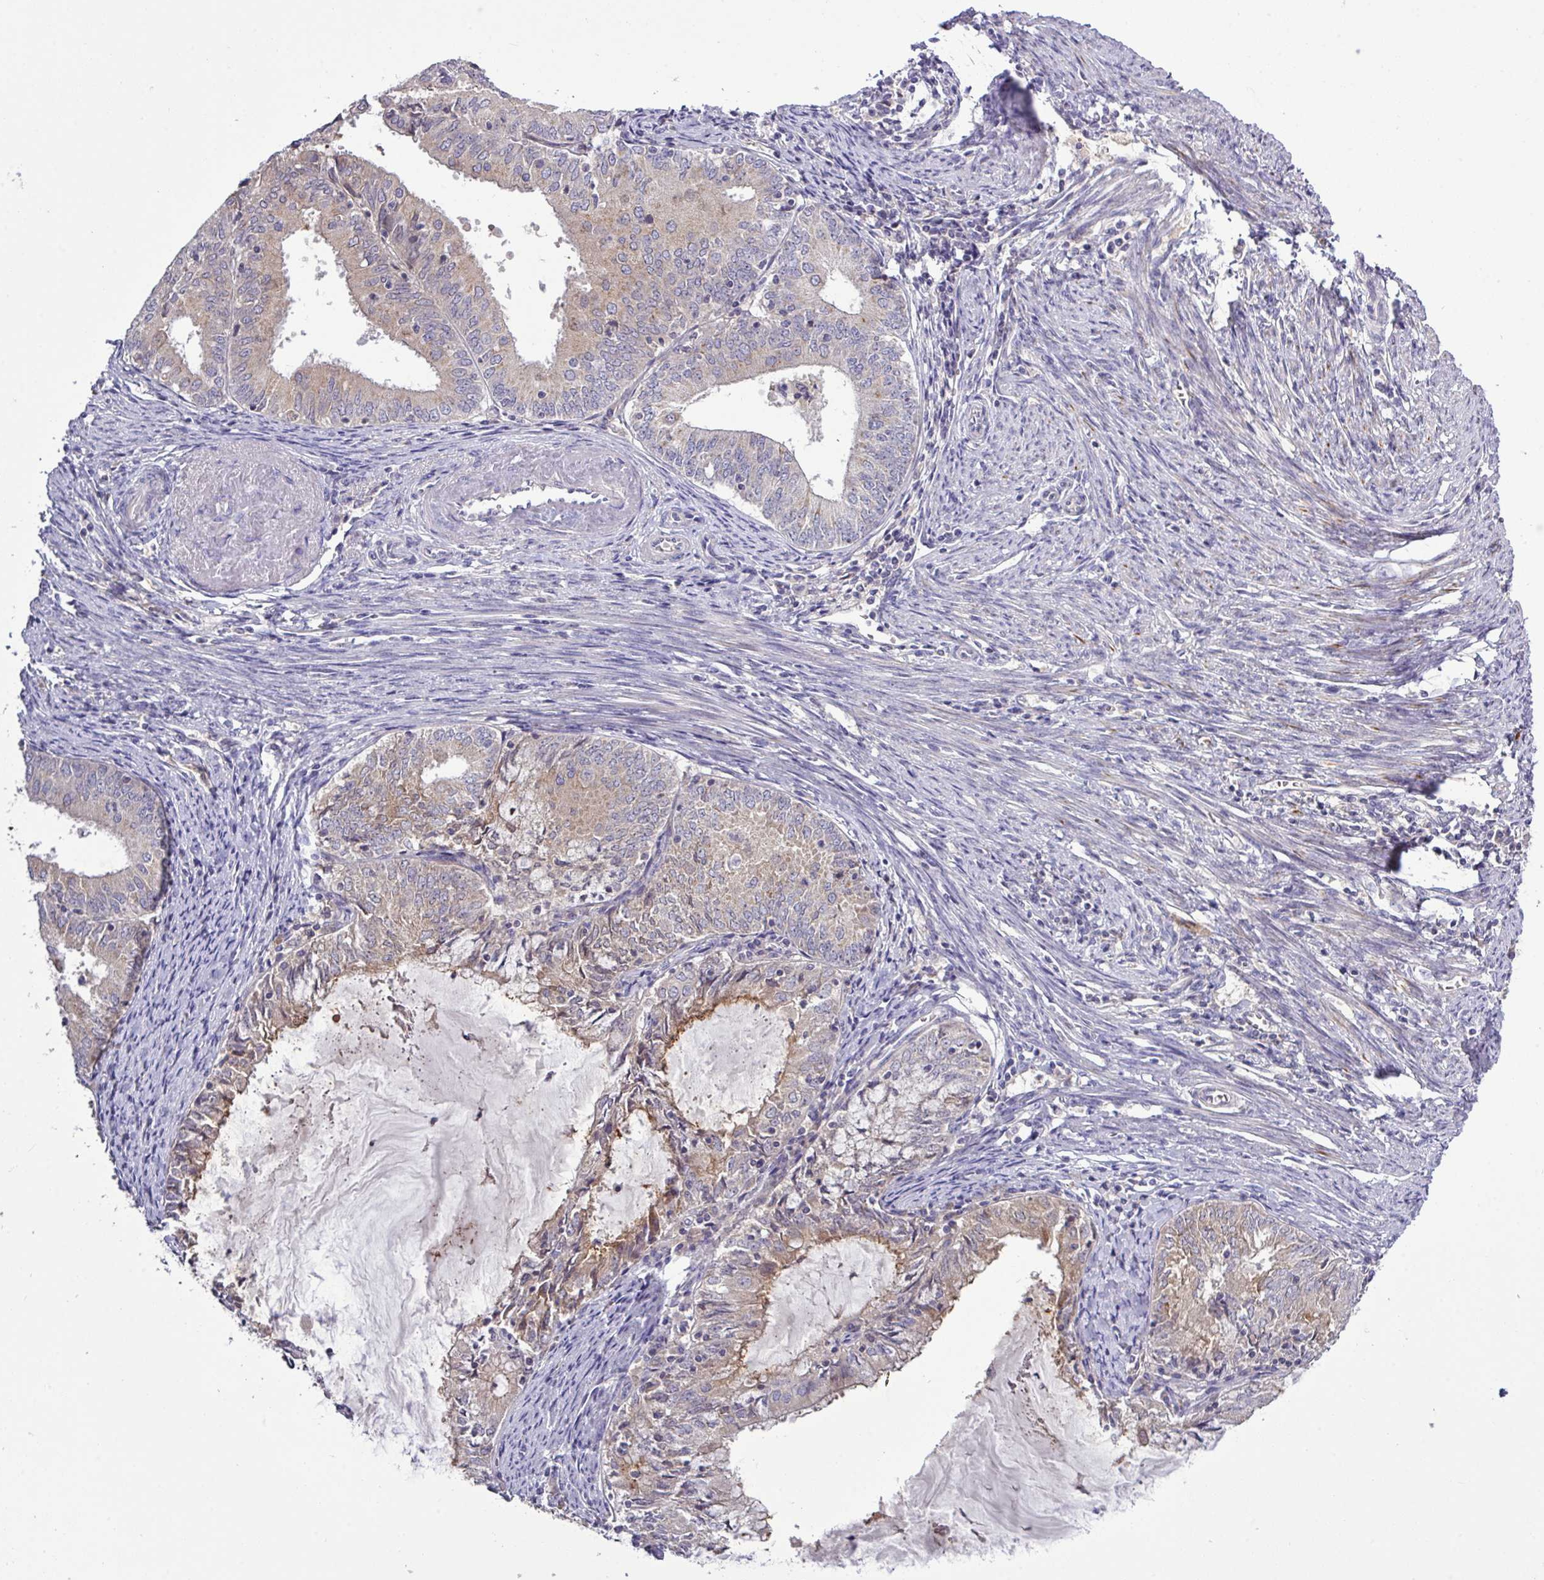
{"staining": {"intensity": "weak", "quantity": "25%-75%", "location": "cytoplasmic/membranous"}, "tissue": "endometrial cancer", "cell_type": "Tumor cells", "image_type": "cancer", "snomed": [{"axis": "morphology", "description": "Adenocarcinoma, NOS"}, {"axis": "topography", "description": "Endometrium"}], "caption": "Immunohistochemical staining of endometrial cancer (adenocarcinoma) reveals weak cytoplasmic/membranous protein positivity in approximately 25%-75% of tumor cells.", "gene": "TMEM62", "patient": {"sex": "female", "age": 57}}